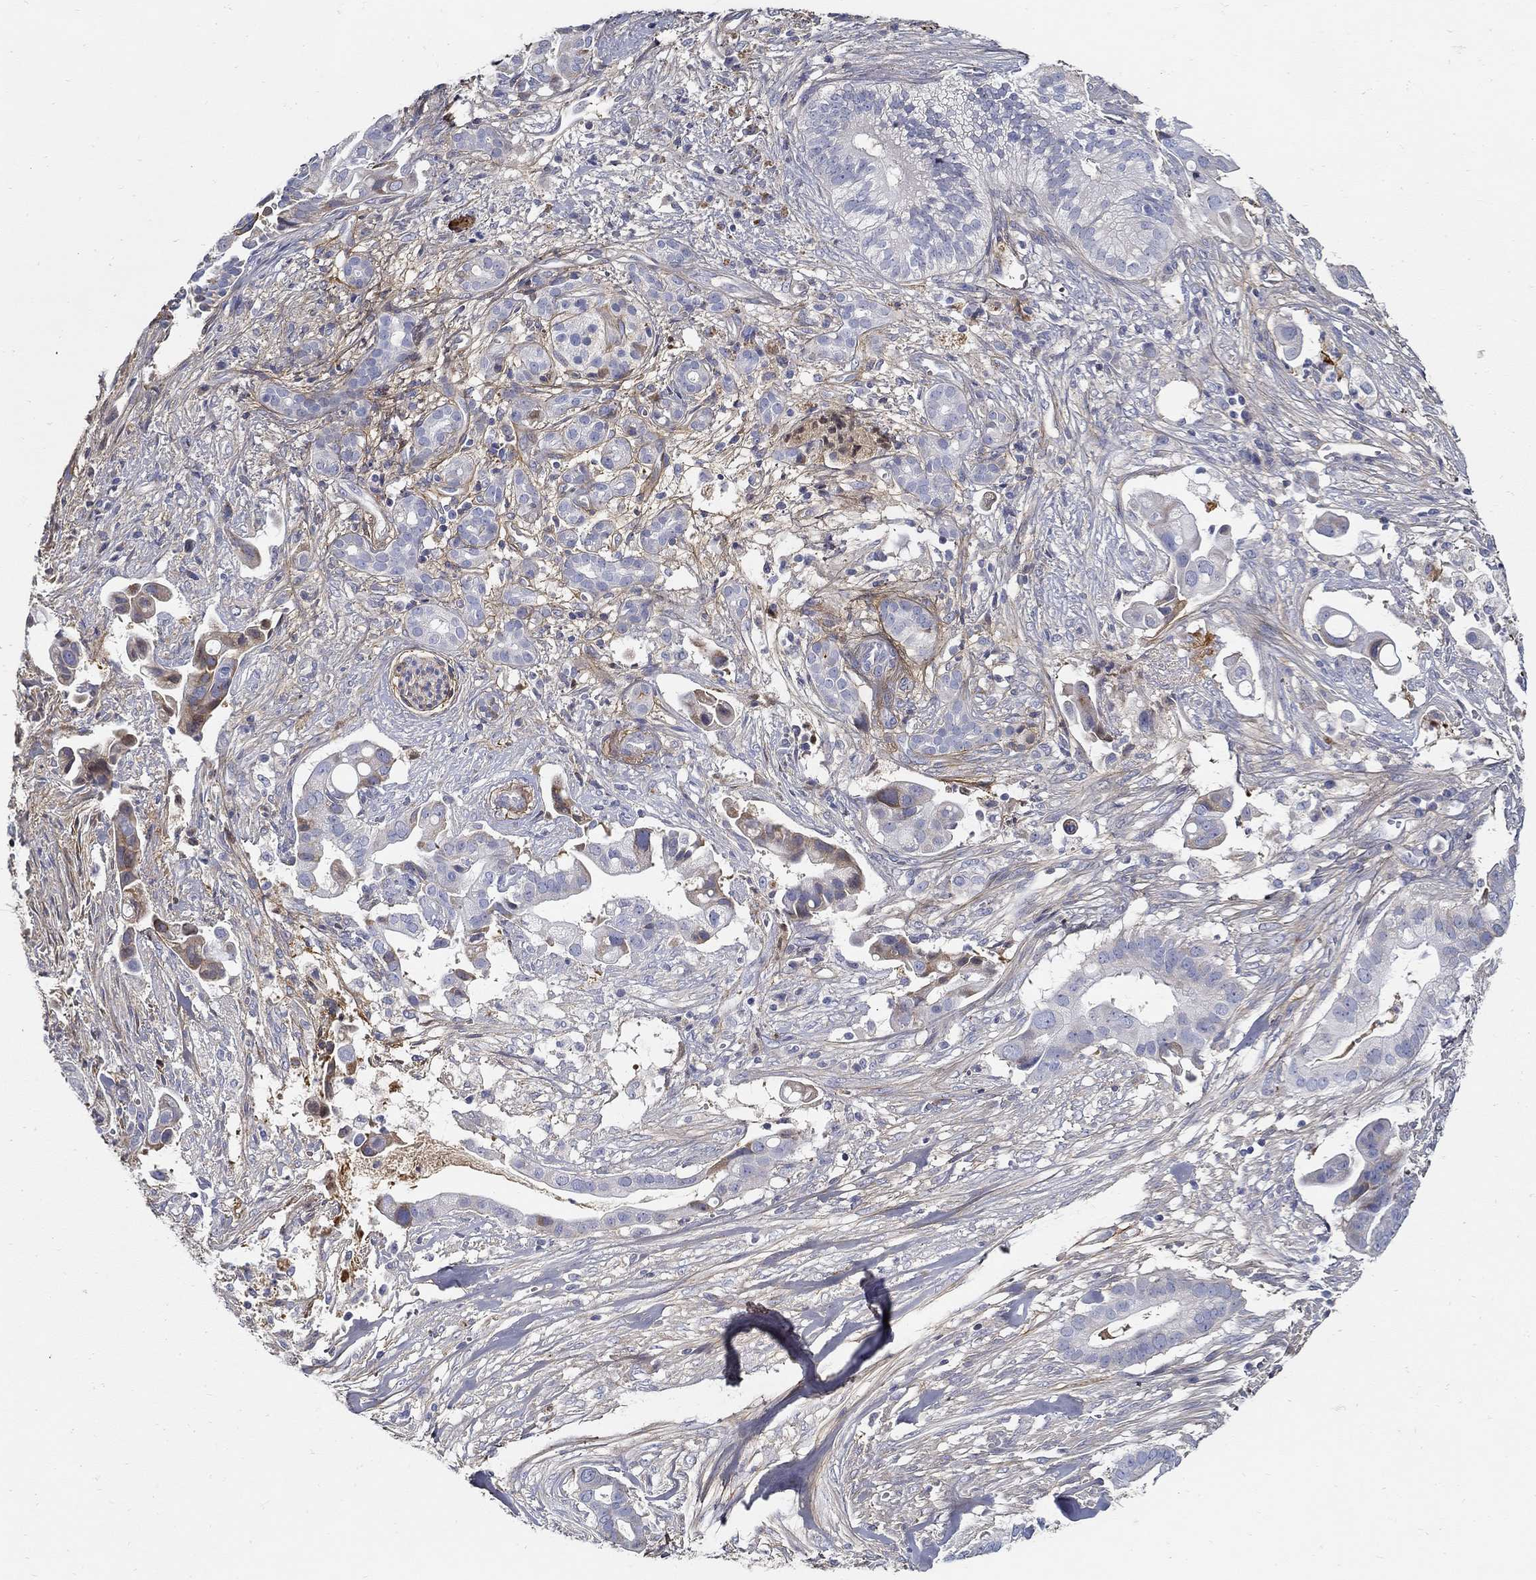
{"staining": {"intensity": "weak", "quantity": "<25%", "location": "cytoplasmic/membranous"}, "tissue": "pancreatic cancer", "cell_type": "Tumor cells", "image_type": "cancer", "snomed": [{"axis": "morphology", "description": "Adenocarcinoma, NOS"}, {"axis": "topography", "description": "Pancreas"}], "caption": "Protein analysis of adenocarcinoma (pancreatic) shows no significant staining in tumor cells.", "gene": "TGFBI", "patient": {"sex": "male", "age": 61}}